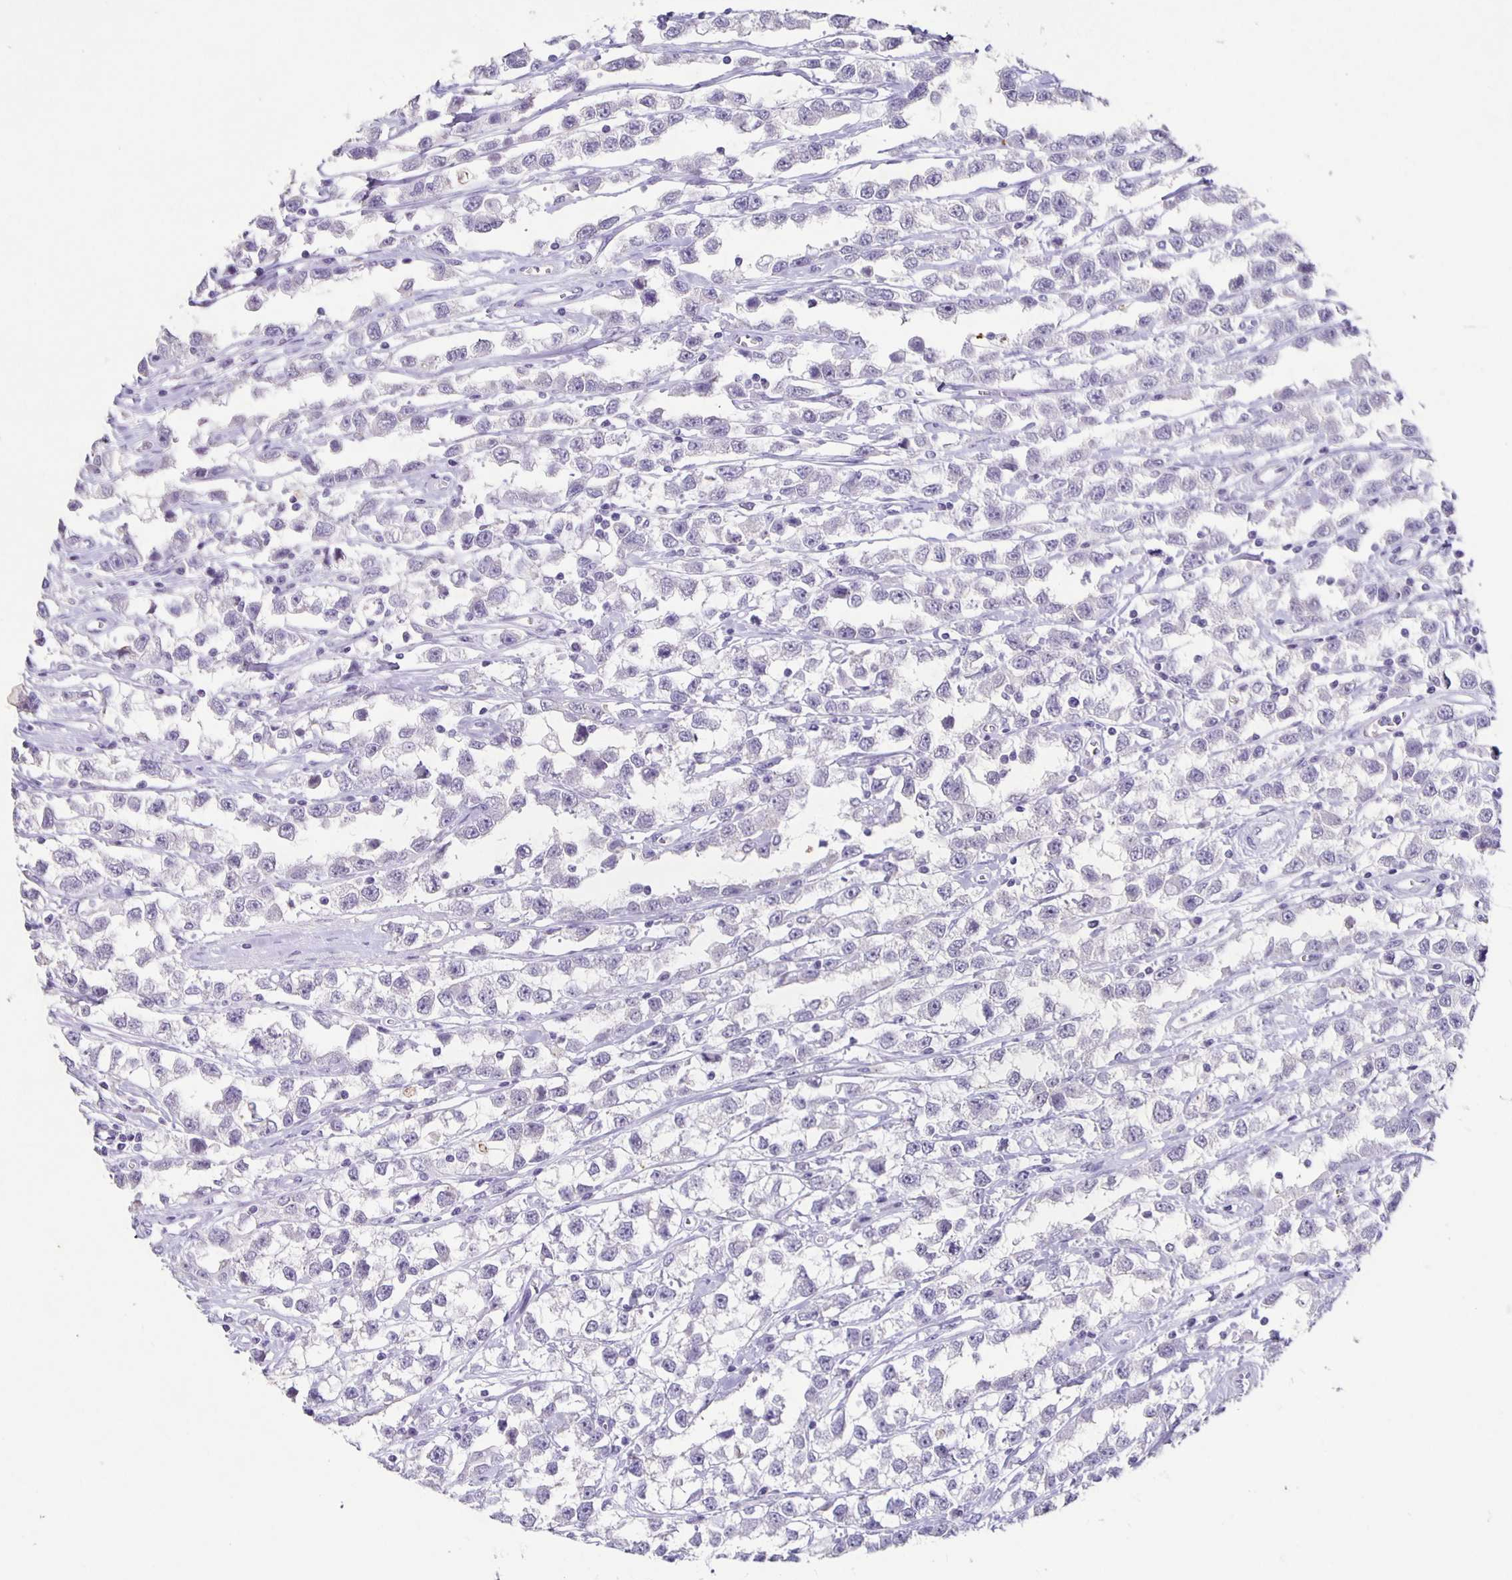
{"staining": {"intensity": "negative", "quantity": "none", "location": "none"}, "tissue": "testis cancer", "cell_type": "Tumor cells", "image_type": "cancer", "snomed": [{"axis": "morphology", "description": "Seminoma, NOS"}, {"axis": "topography", "description": "Testis"}], "caption": "The IHC histopathology image has no significant positivity in tumor cells of seminoma (testis) tissue.", "gene": "CARNS1", "patient": {"sex": "male", "age": 34}}